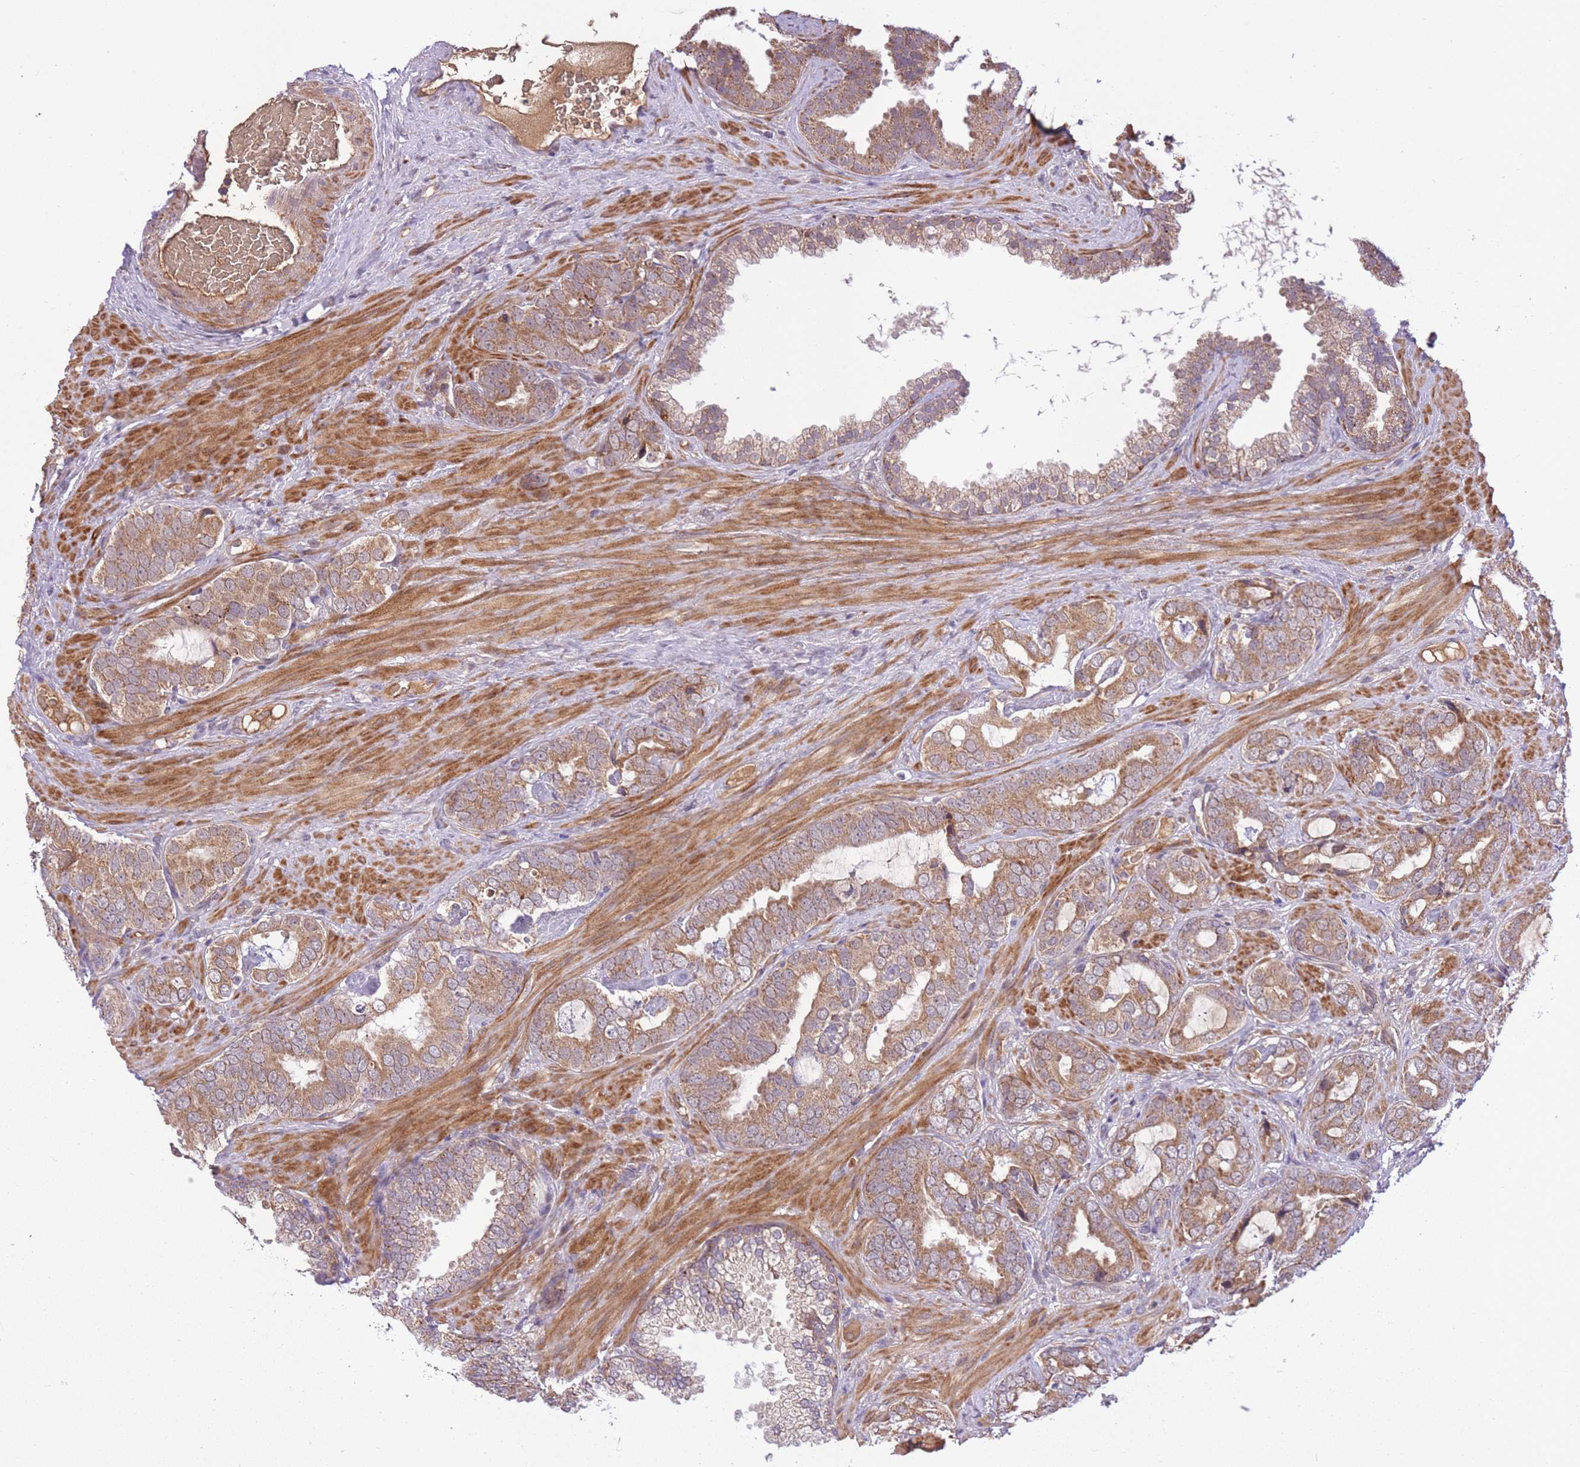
{"staining": {"intensity": "moderate", "quantity": ">75%", "location": "cytoplasmic/membranous"}, "tissue": "prostate cancer", "cell_type": "Tumor cells", "image_type": "cancer", "snomed": [{"axis": "morphology", "description": "Adenocarcinoma, High grade"}, {"axis": "topography", "description": "Prostate"}], "caption": "Immunohistochemical staining of human high-grade adenocarcinoma (prostate) shows medium levels of moderate cytoplasmic/membranous protein expression in about >75% of tumor cells.", "gene": "POLR3F", "patient": {"sex": "male", "age": 71}}